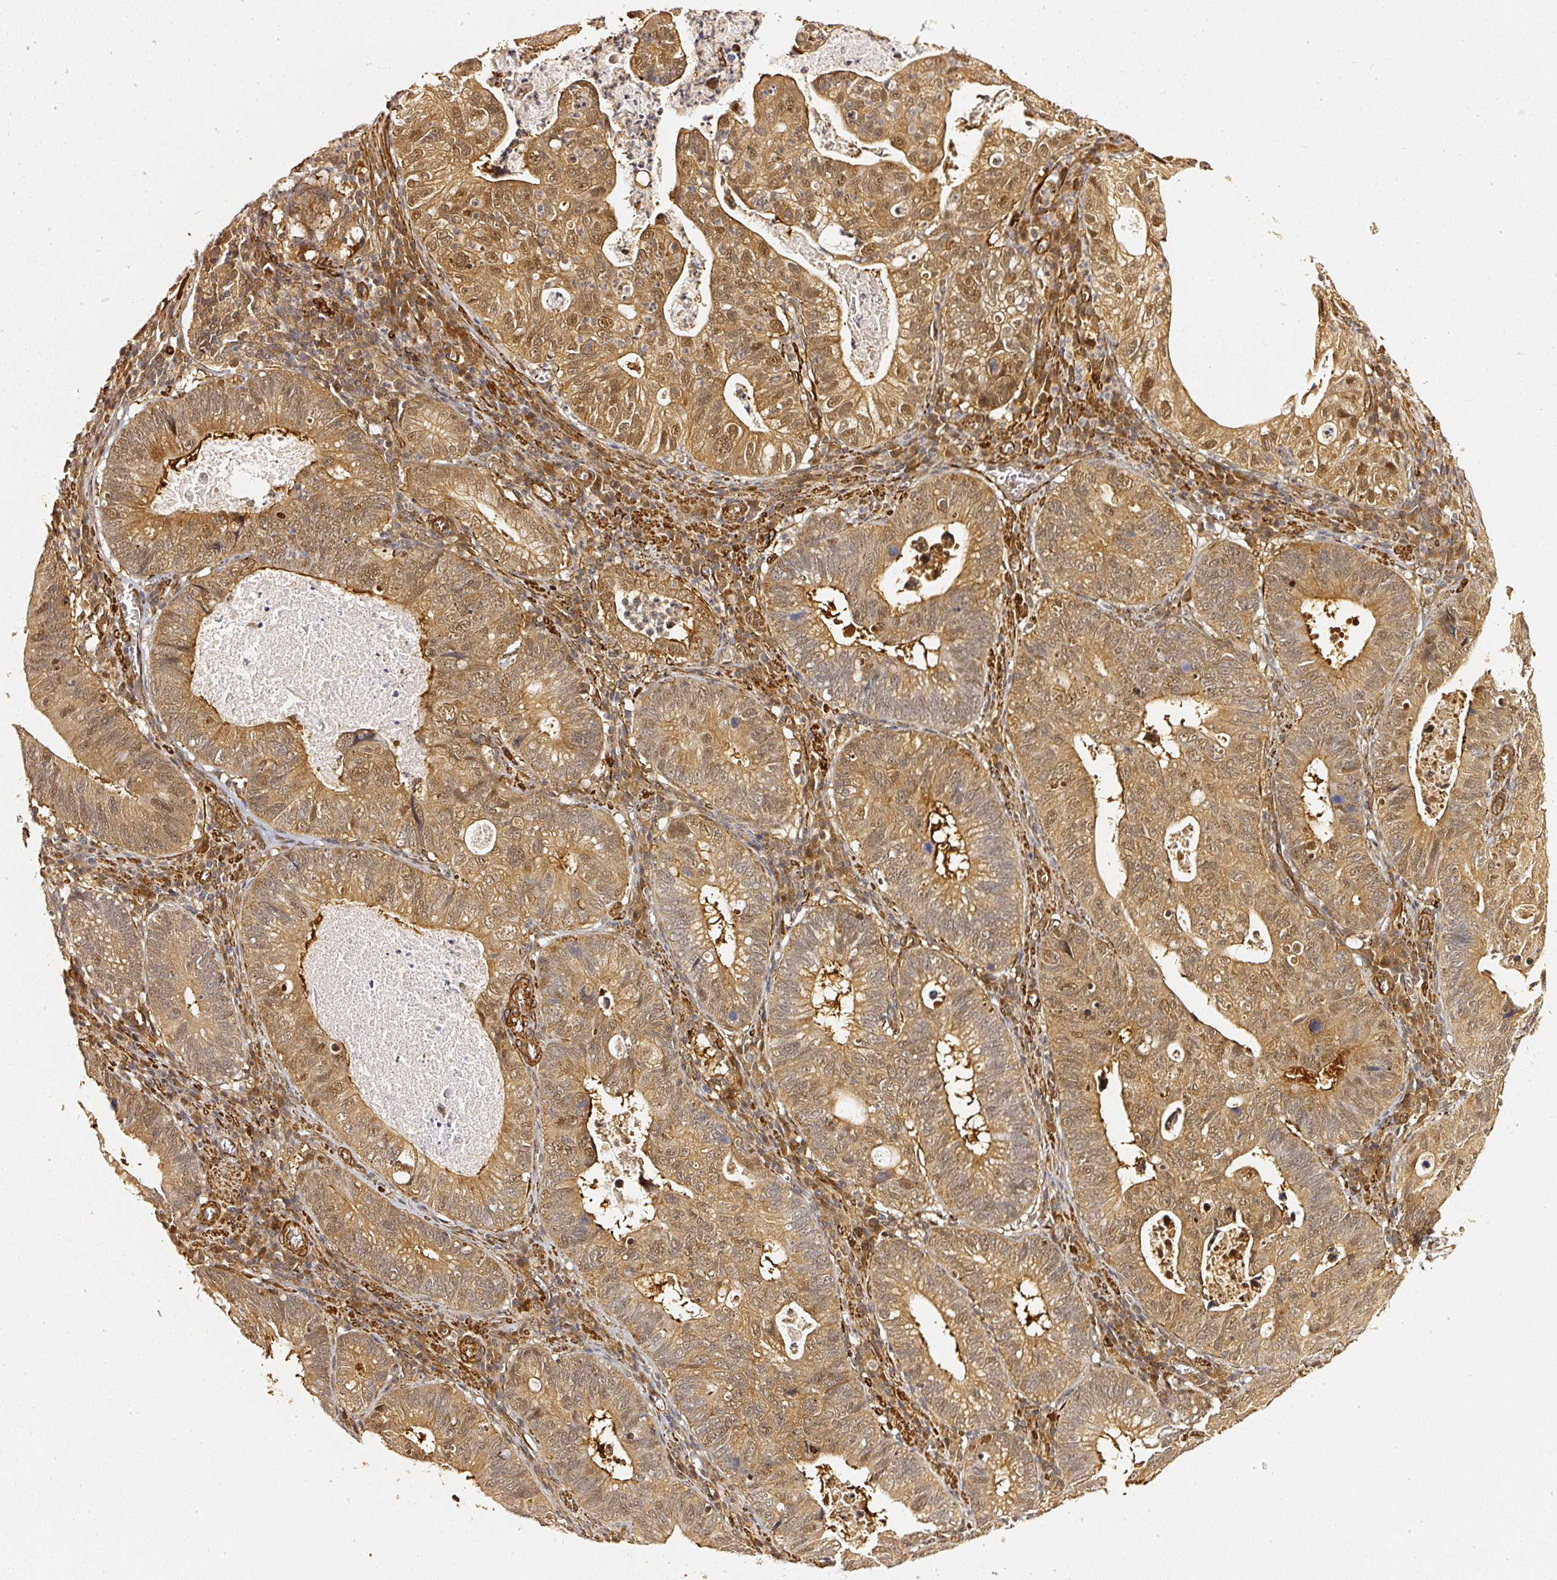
{"staining": {"intensity": "moderate", "quantity": ">75%", "location": "cytoplasmic/membranous,nuclear"}, "tissue": "stomach cancer", "cell_type": "Tumor cells", "image_type": "cancer", "snomed": [{"axis": "morphology", "description": "Adenocarcinoma, NOS"}, {"axis": "topography", "description": "Stomach"}], "caption": "DAB immunohistochemical staining of stomach adenocarcinoma reveals moderate cytoplasmic/membranous and nuclear protein staining in approximately >75% of tumor cells.", "gene": "PSMD1", "patient": {"sex": "male", "age": 59}}